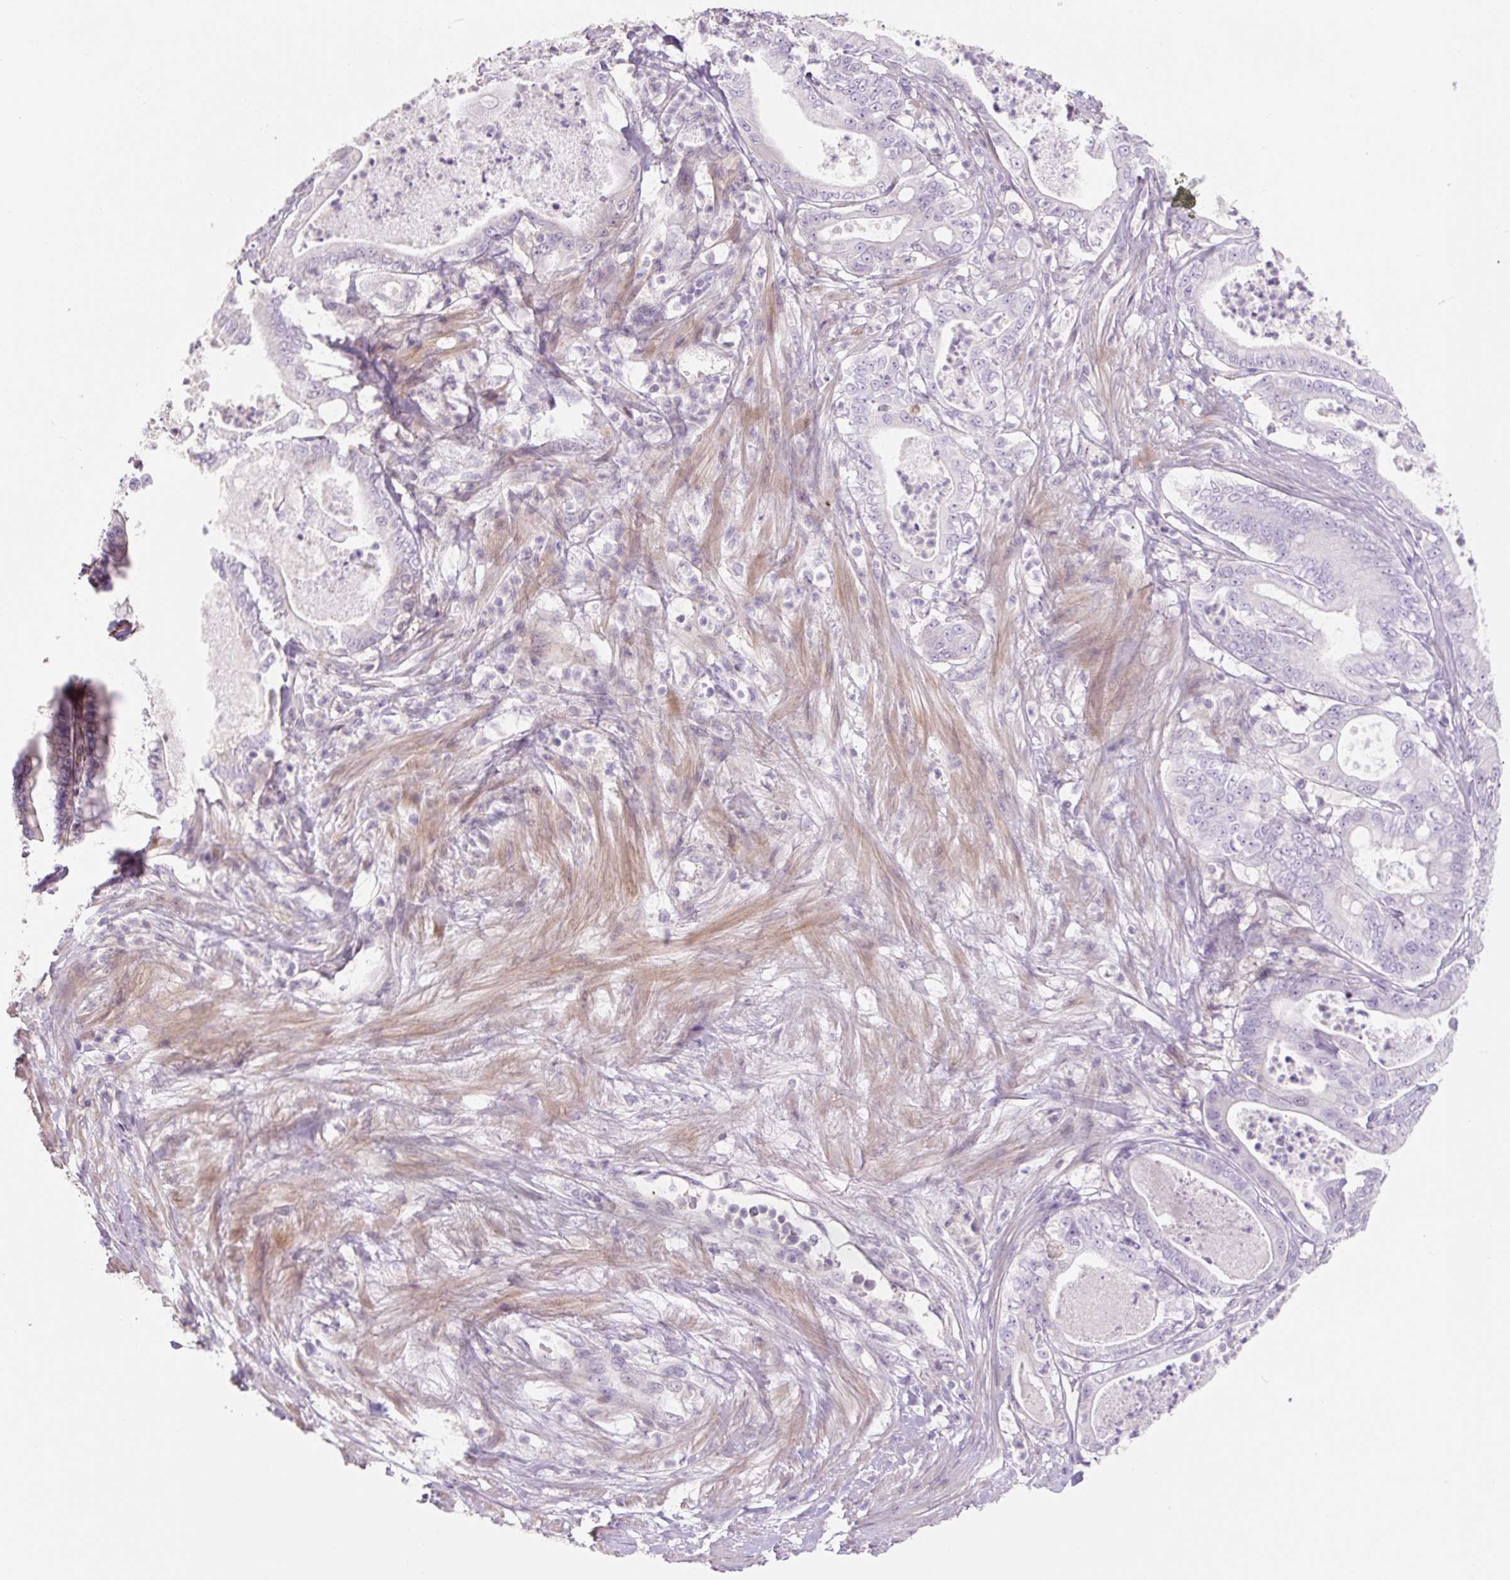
{"staining": {"intensity": "negative", "quantity": "none", "location": "none"}, "tissue": "pancreatic cancer", "cell_type": "Tumor cells", "image_type": "cancer", "snomed": [{"axis": "morphology", "description": "Adenocarcinoma, NOS"}, {"axis": "topography", "description": "Pancreas"}], "caption": "This is an IHC histopathology image of pancreatic cancer. There is no staining in tumor cells.", "gene": "ZNF552", "patient": {"sex": "male", "age": 71}}